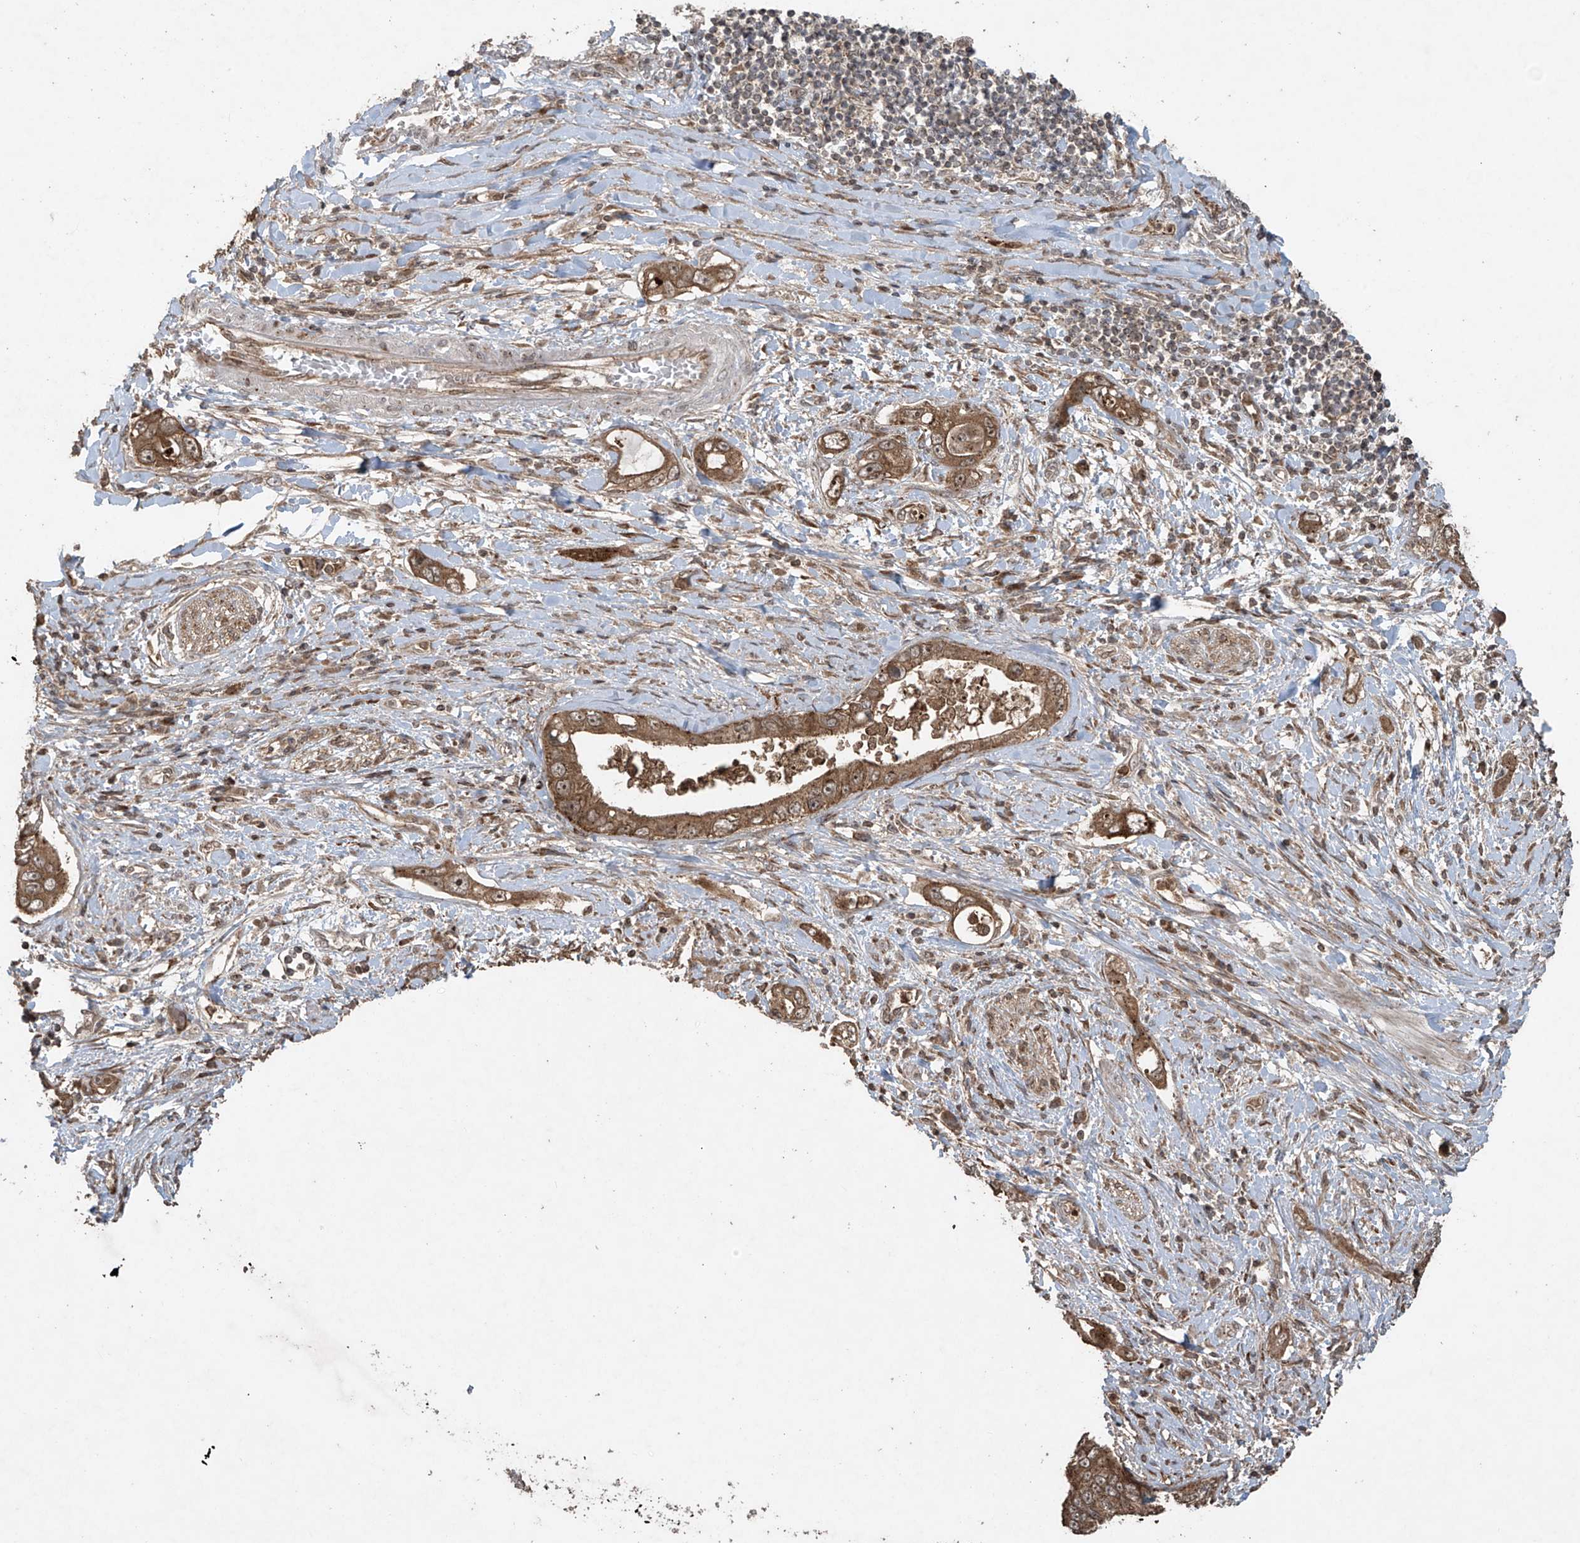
{"staining": {"intensity": "moderate", "quantity": ">75%", "location": "cytoplasmic/membranous"}, "tissue": "pancreatic cancer", "cell_type": "Tumor cells", "image_type": "cancer", "snomed": [{"axis": "morphology", "description": "Inflammation, NOS"}, {"axis": "morphology", "description": "Adenocarcinoma, NOS"}, {"axis": "topography", "description": "Pancreas"}], "caption": "A medium amount of moderate cytoplasmic/membranous positivity is seen in approximately >75% of tumor cells in pancreatic cancer tissue. The staining was performed using DAB (3,3'-diaminobenzidine) to visualize the protein expression in brown, while the nuclei were stained in blue with hematoxylin (Magnification: 20x).", "gene": "PGPEP1", "patient": {"sex": "female", "age": 56}}